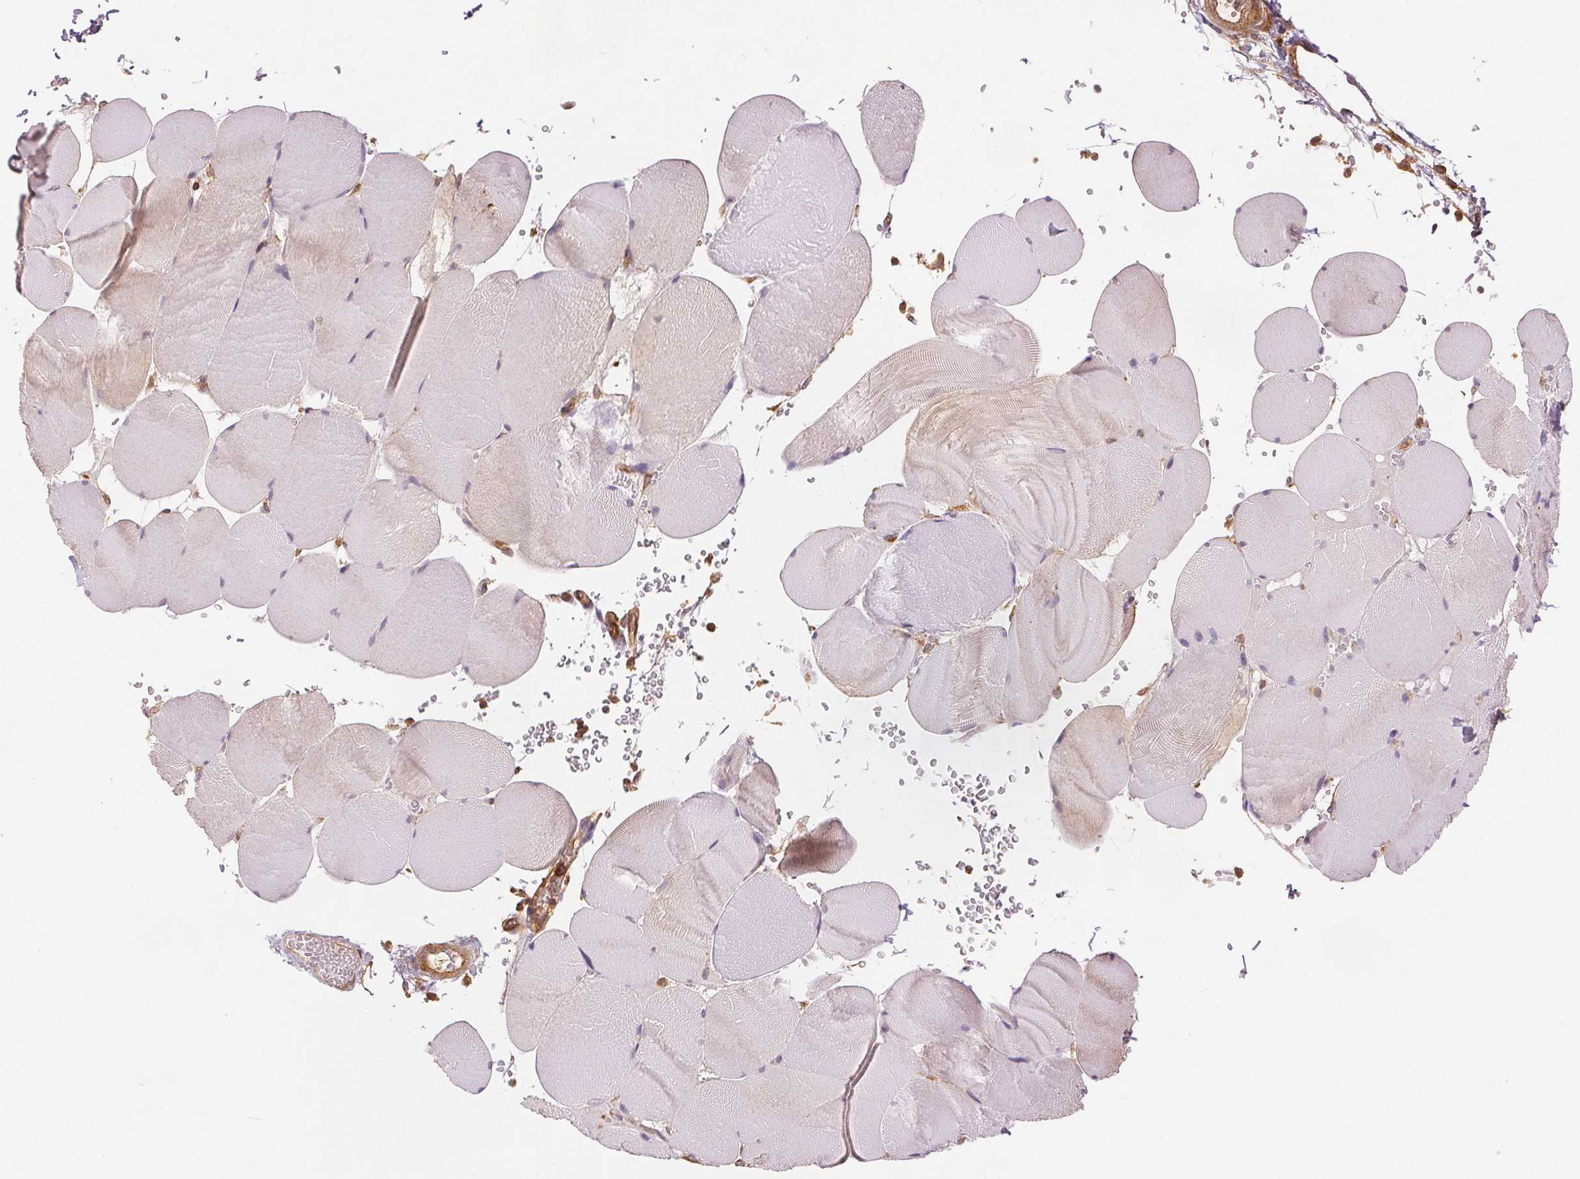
{"staining": {"intensity": "weak", "quantity": "25%-75%", "location": "cytoplasmic/membranous"}, "tissue": "skeletal muscle", "cell_type": "Myocytes", "image_type": "normal", "snomed": [{"axis": "morphology", "description": "Normal tissue, NOS"}, {"axis": "topography", "description": "Skeletal muscle"}, {"axis": "topography", "description": "Head-Neck"}], "caption": "Myocytes reveal low levels of weak cytoplasmic/membranous expression in about 25%-75% of cells in benign skeletal muscle. Immunohistochemistry stains the protein in brown and the nuclei are stained blue.", "gene": "DIAPH2", "patient": {"sex": "male", "age": 66}}